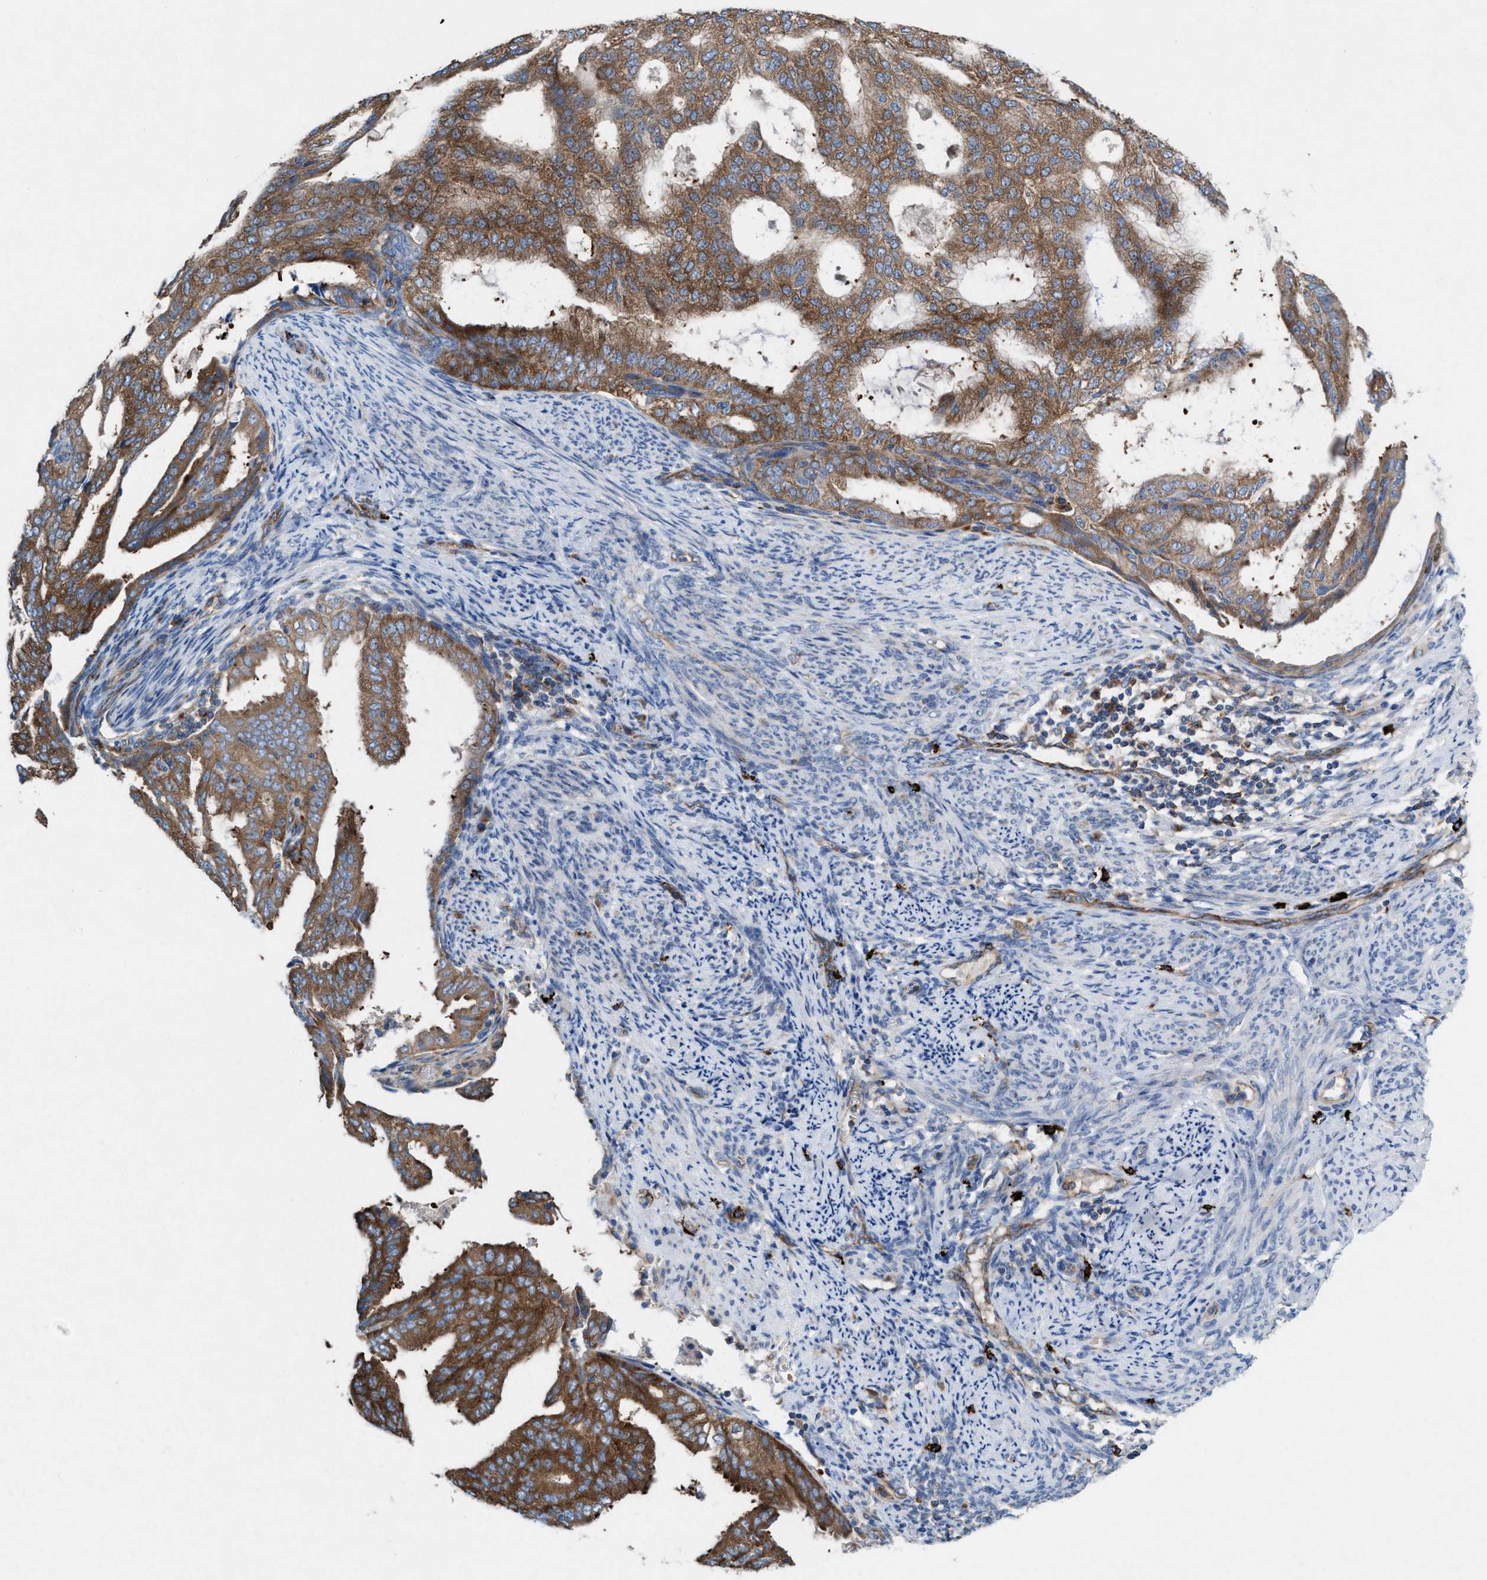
{"staining": {"intensity": "moderate", "quantity": ">75%", "location": "cytoplasmic/membranous"}, "tissue": "endometrial cancer", "cell_type": "Tumor cells", "image_type": "cancer", "snomed": [{"axis": "morphology", "description": "Adenocarcinoma, NOS"}, {"axis": "topography", "description": "Endometrium"}], "caption": "Approximately >75% of tumor cells in endometrial cancer demonstrate moderate cytoplasmic/membranous protein staining as visualized by brown immunohistochemical staining.", "gene": "NYAP1", "patient": {"sex": "female", "age": 58}}